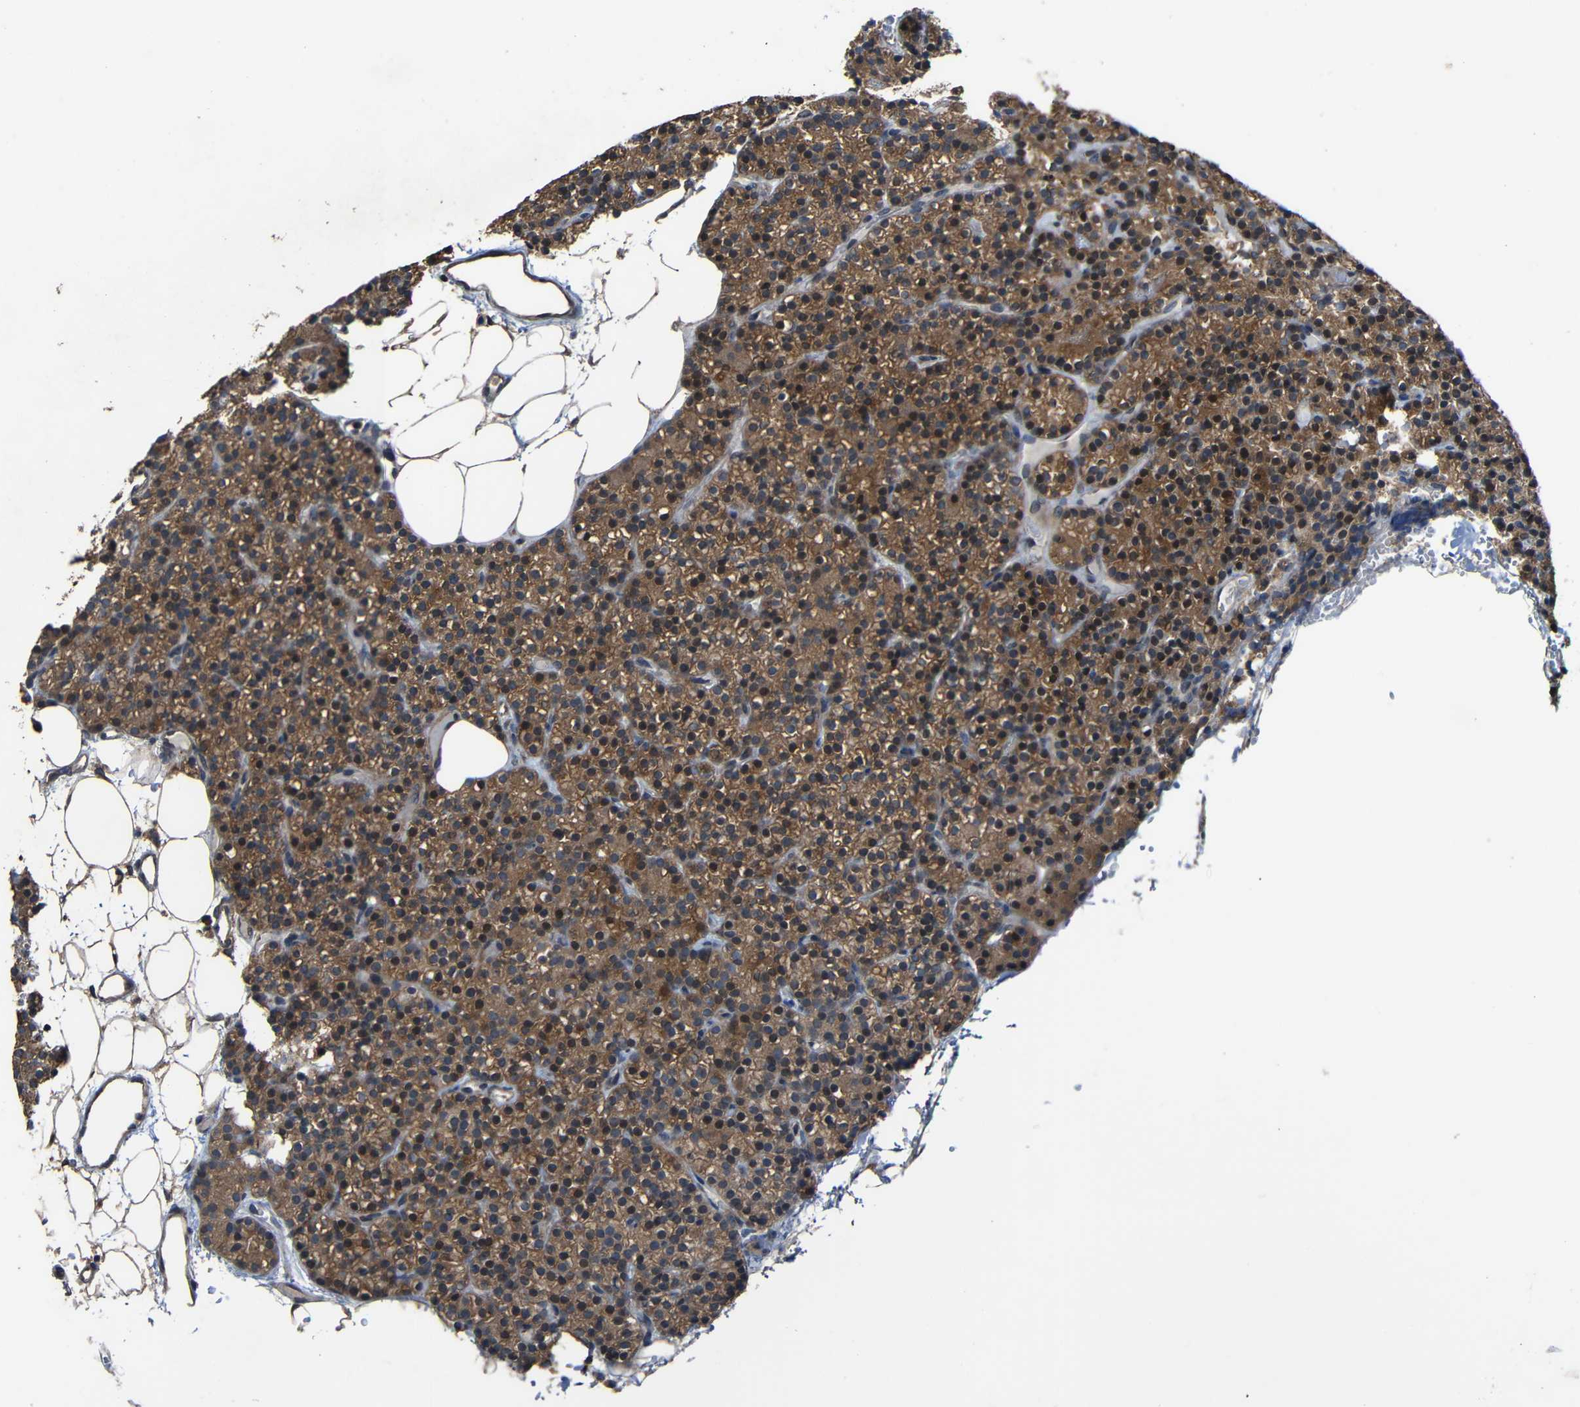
{"staining": {"intensity": "moderate", "quantity": ">75%", "location": "cytoplasmic/membranous"}, "tissue": "parathyroid gland", "cell_type": "Glandular cells", "image_type": "normal", "snomed": [{"axis": "morphology", "description": "Normal tissue, NOS"}, {"axis": "morphology", "description": "Hyperplasia, NOS"}, {"axis": "topography", "description": "Parathyroid gland"}], "caption": "Glandular cells demonstrate medium levels of moderate cytoplasmic/membranous expression in about >75% of cells in unremarkable parathyroid gland. Immunohistochemistry (ihc) stains the protein of interest in brown and the nuclei are stained blue.", "gene": "CHST9", "patient": {"sex": "male", "age": 44}}